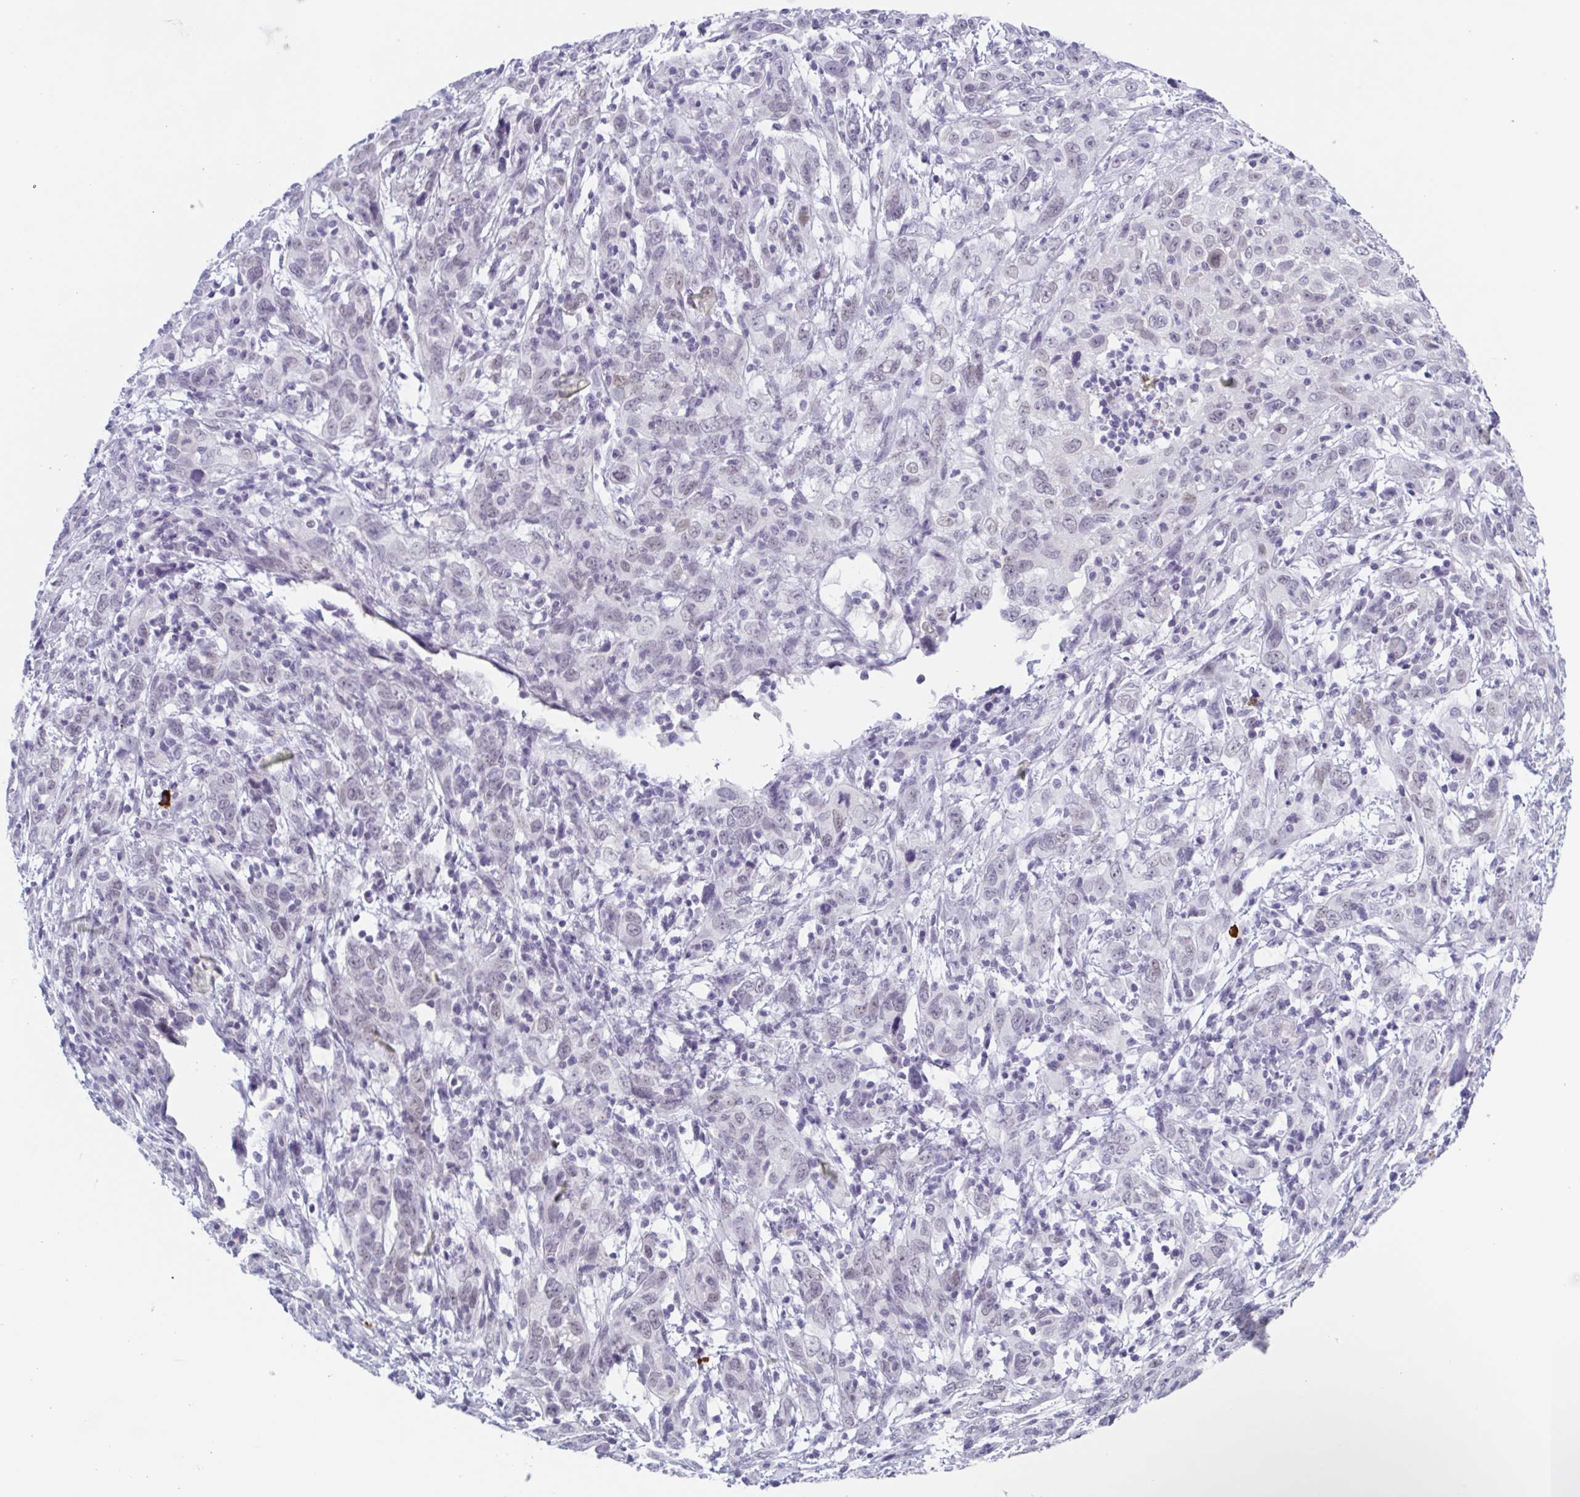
{"staining": {"intensity": "negative", "quantity": "none", "location": "none"}, "tissue": "cervical cancer", "cell_type": "Tumor cells", "image_type": "cancer", "snomed": [{"axis": "morphology", "description": "Adenocarcinoma, NOS"}, {"axis": "topography", "description": "Cervix"}], "caption": "There is no significant expression in tumor cells of cervical cancer.", "gene": "ZFP64", "patient": {"sex": "female", "age": 40}}